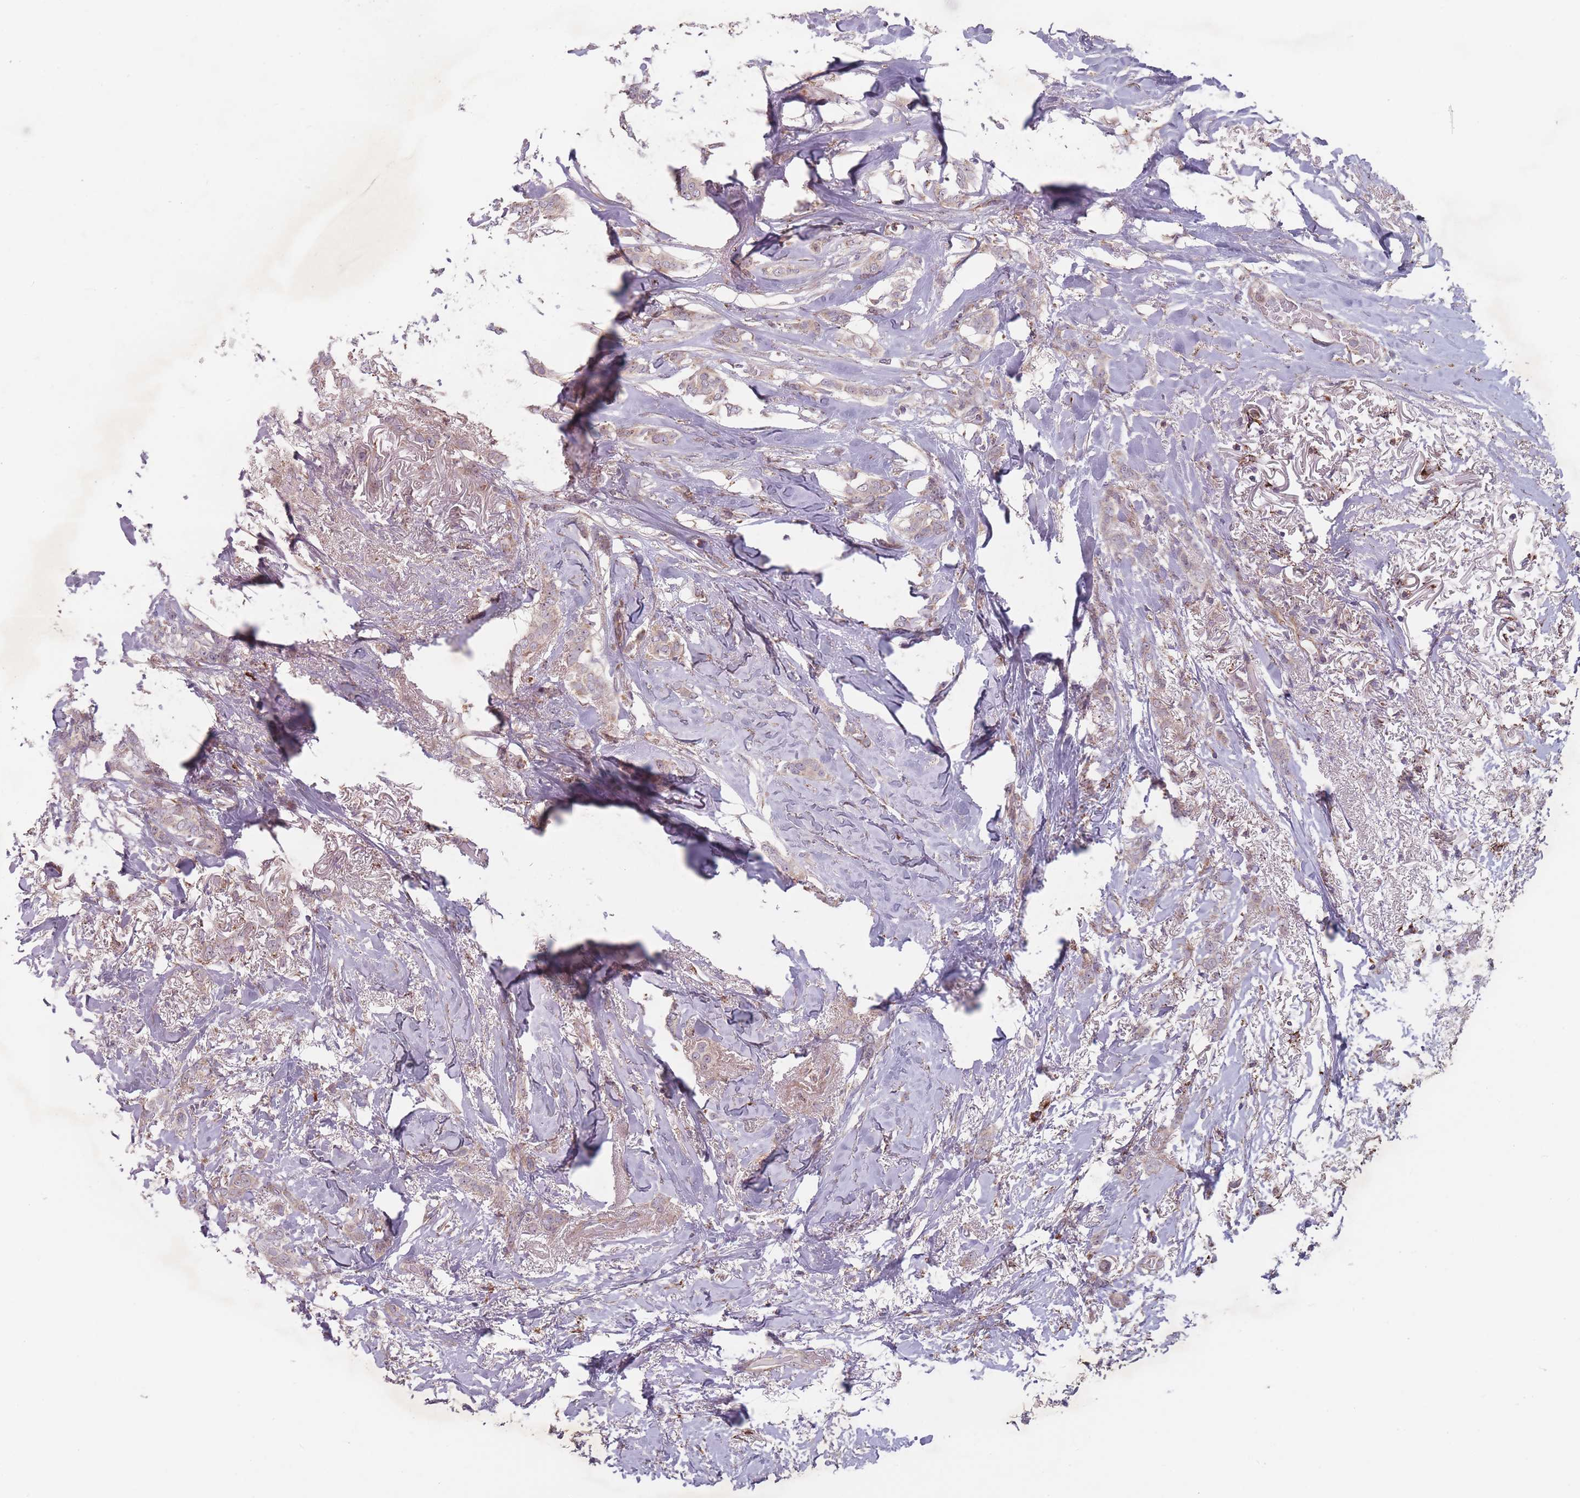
{"staining": {"intensity": "weak", "quantity": "25%-75%", "location": "cytoplasmic/membranous"}, "tissue": "breast cancer", "cell_type": "Tumor cells", "image_type": "cancer", "snomed": [{"axis": "morphology", "description": "Duct carcinoma"}, {"axis": "topography", "description": "Breast"}], "caption": "IHC photomicrograph of breast cancer stained for a protein (brown), which displays low levels of weak cytoplasmic/membranous positivity in about 25%-75% of tumor cells.", "gene": "OR10Q1", "patient": {"sex": "female", "age": 72}}